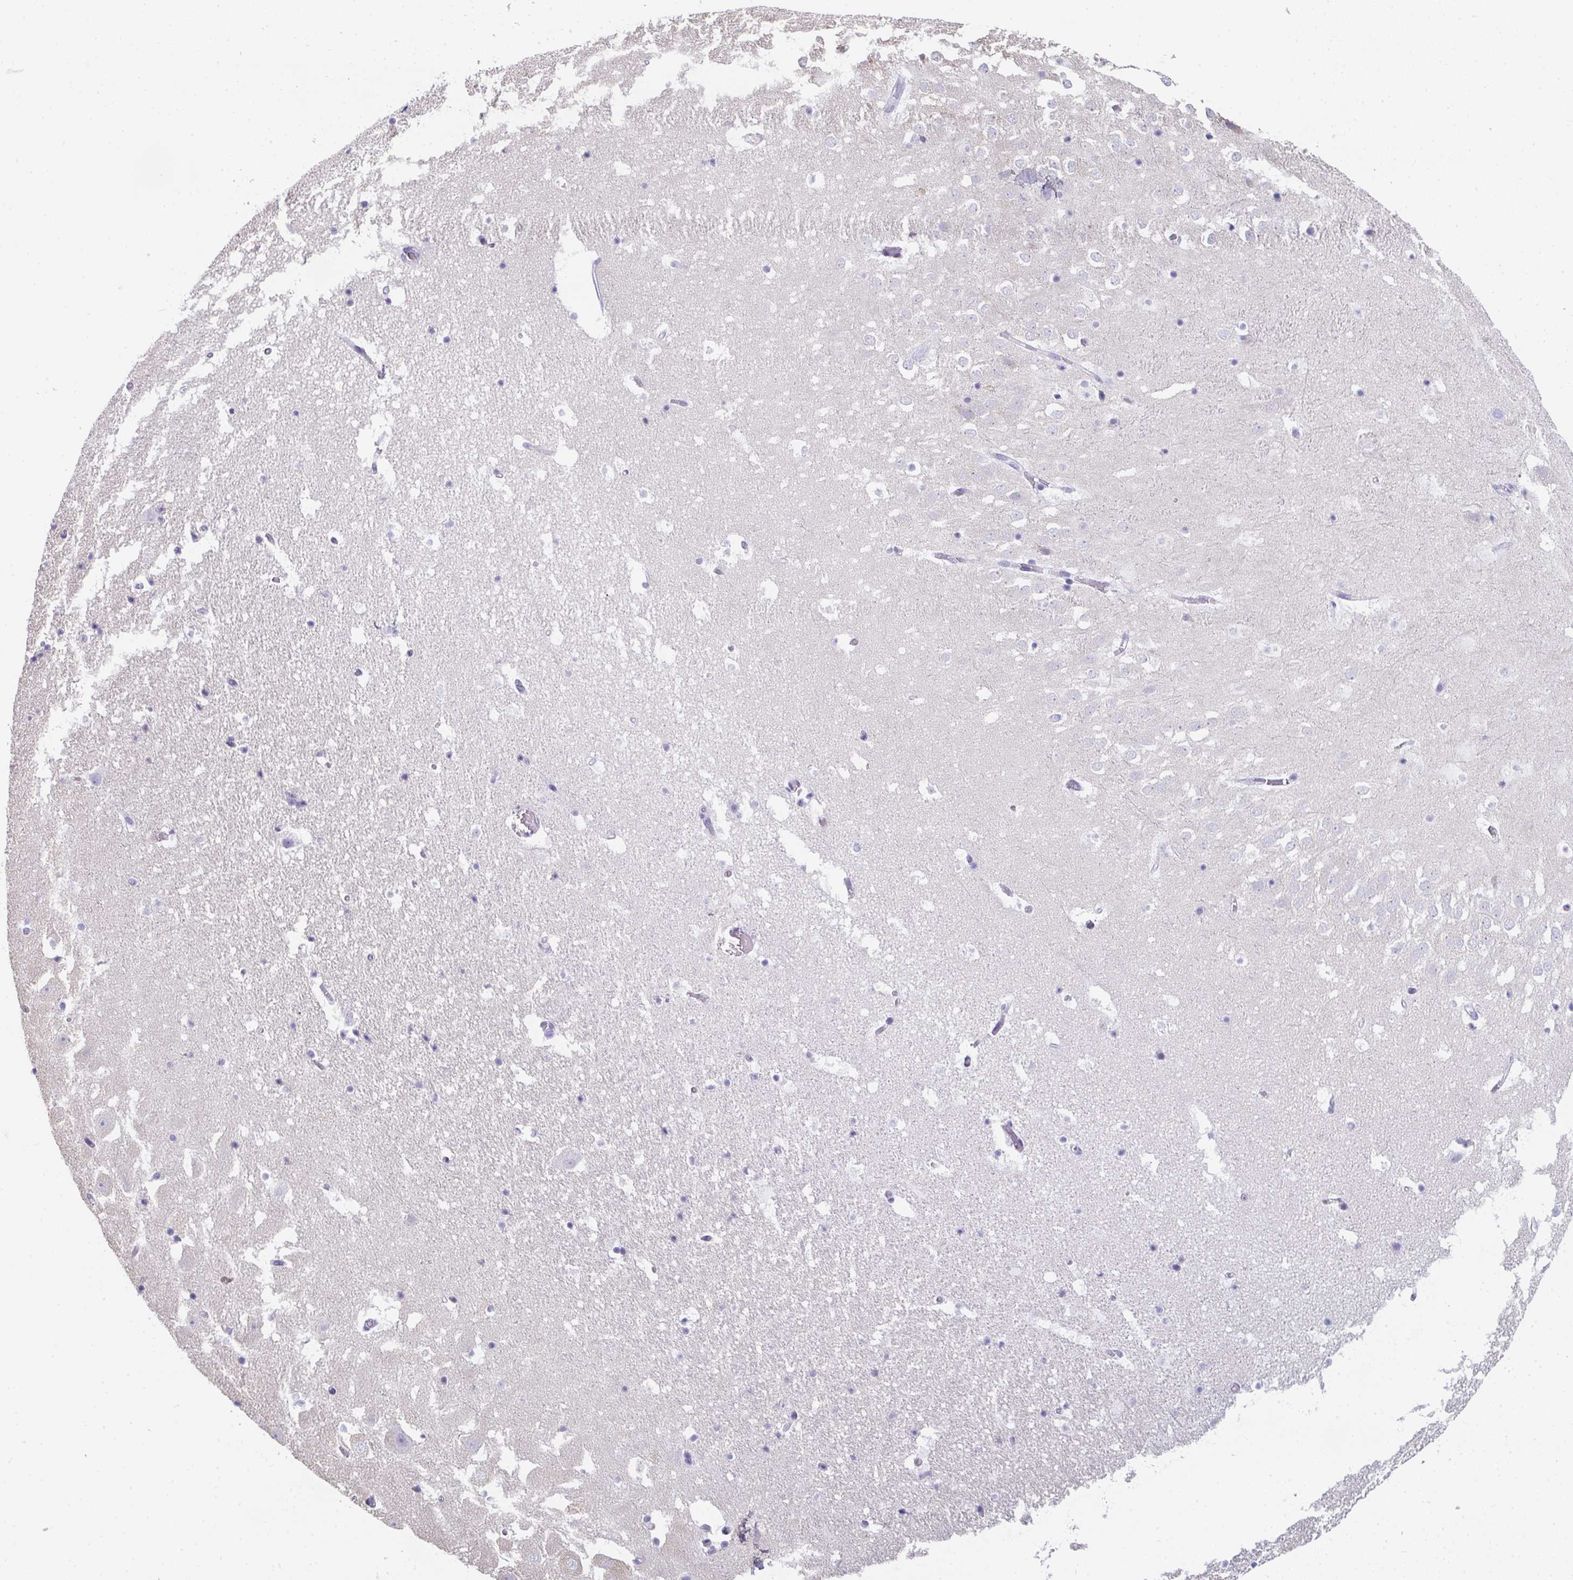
{"staining": {"intensity": "negative", "quantity": "none", "location": "none"}, "tissue": "hippocampus", "cell_type": "Glial cells", "image_type": "normal", "snomed": [{"axis": "morphology", "description": "Normal tissue, NOS"}, {"axis": "topography", "description": "Hippocampus"}], "caption": "This is an immunohistochemistry image of normal human hippocampus. There is no positivity in glial cells.", "gene": "TTC30A", "patient": {"sex": "female", "age": 42}}